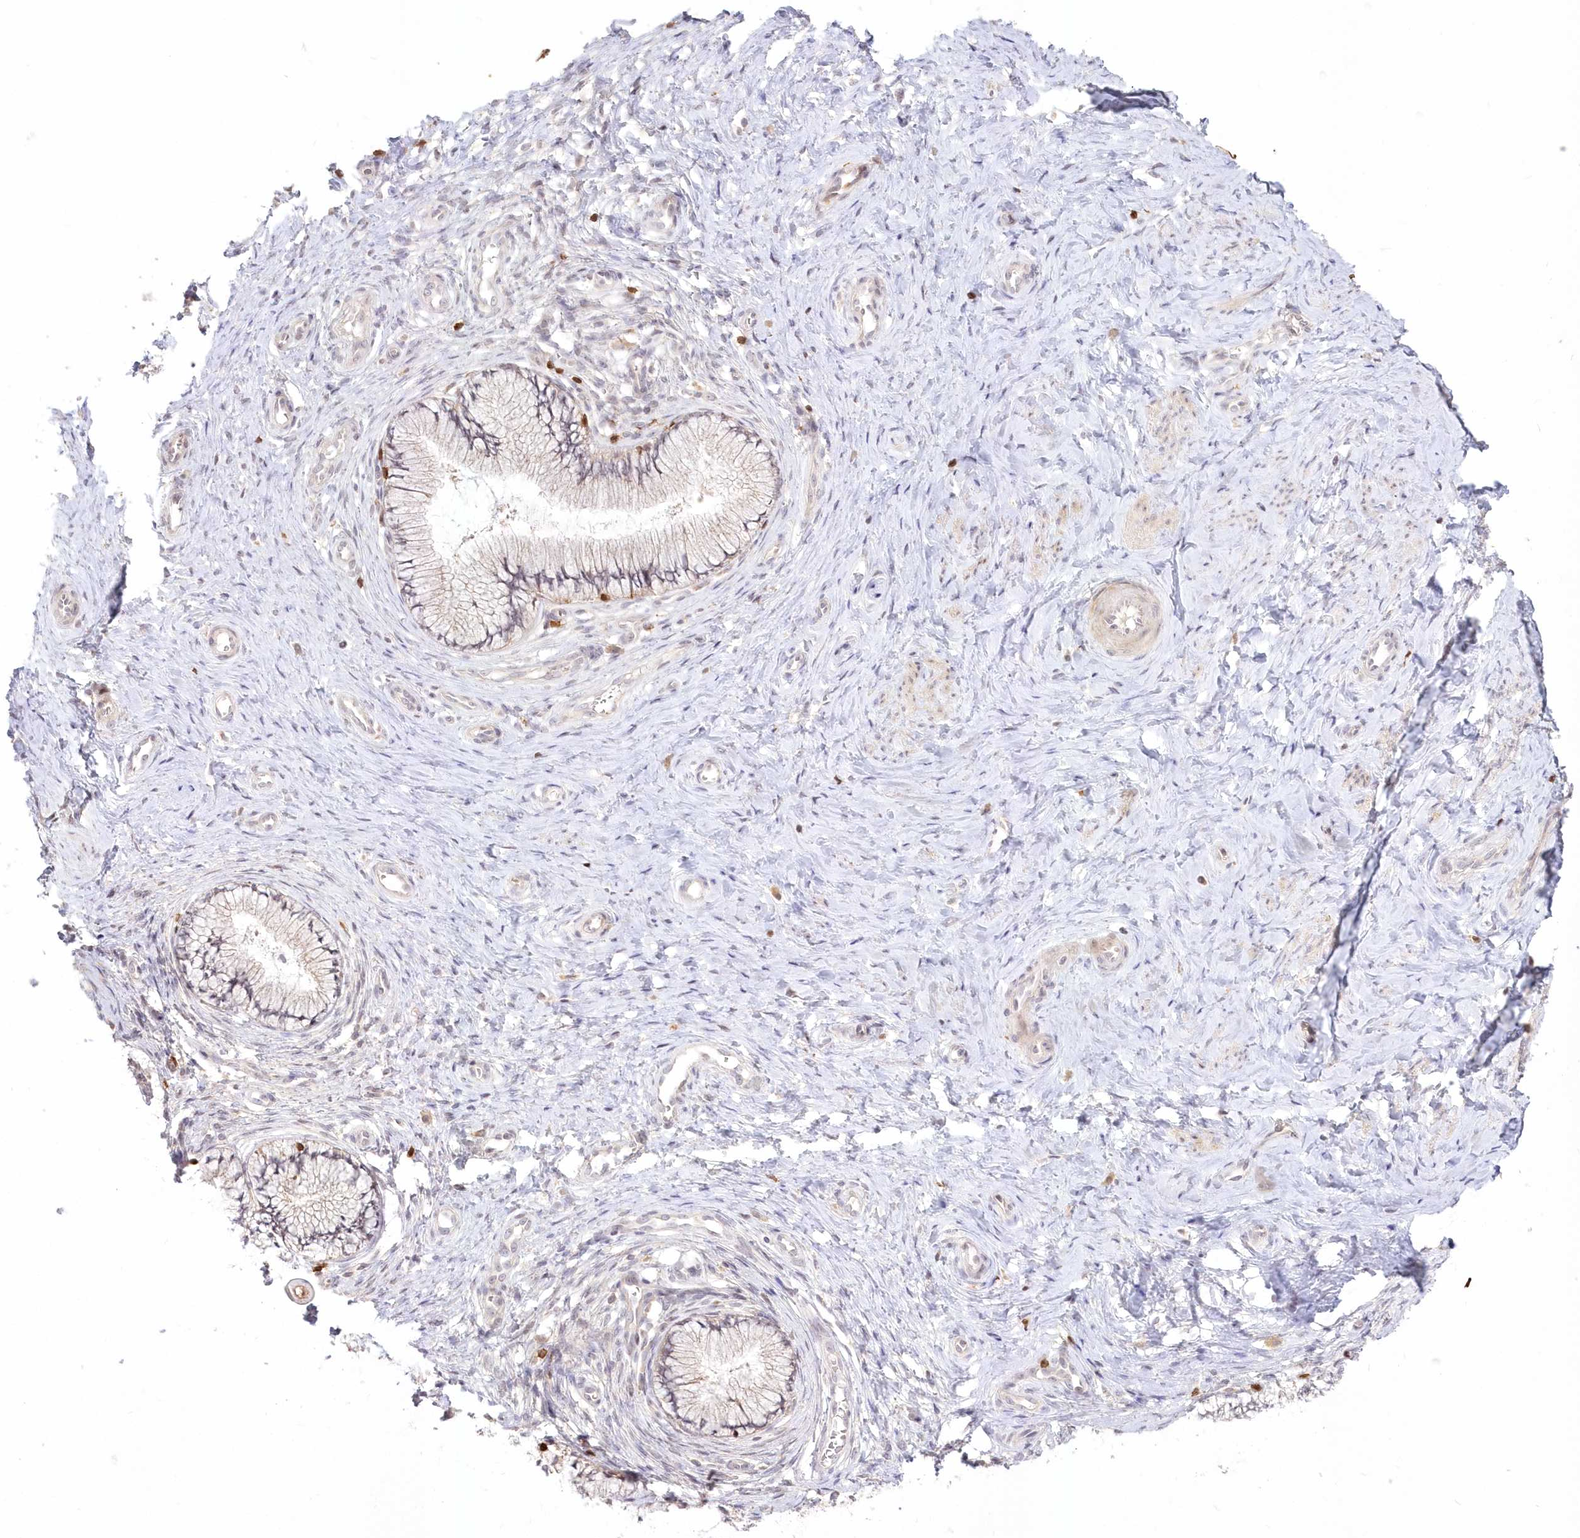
{"staining": {"intensity": "negative", "quantity": "none", "location": "none"}, "tissue": "cervix", "cell_type": "Glandular cells", "image_type": "normal", "snomed": [{"axis": "morphology", "description": "Normal tissue, NOS"}, {"axis": "topography", "description": "Cervix"}], "caption": "Glandular cells show no significant positivity in benign cervix.", "gene": "MTMR3", "patient": {"sex": "female", "age": 36}}